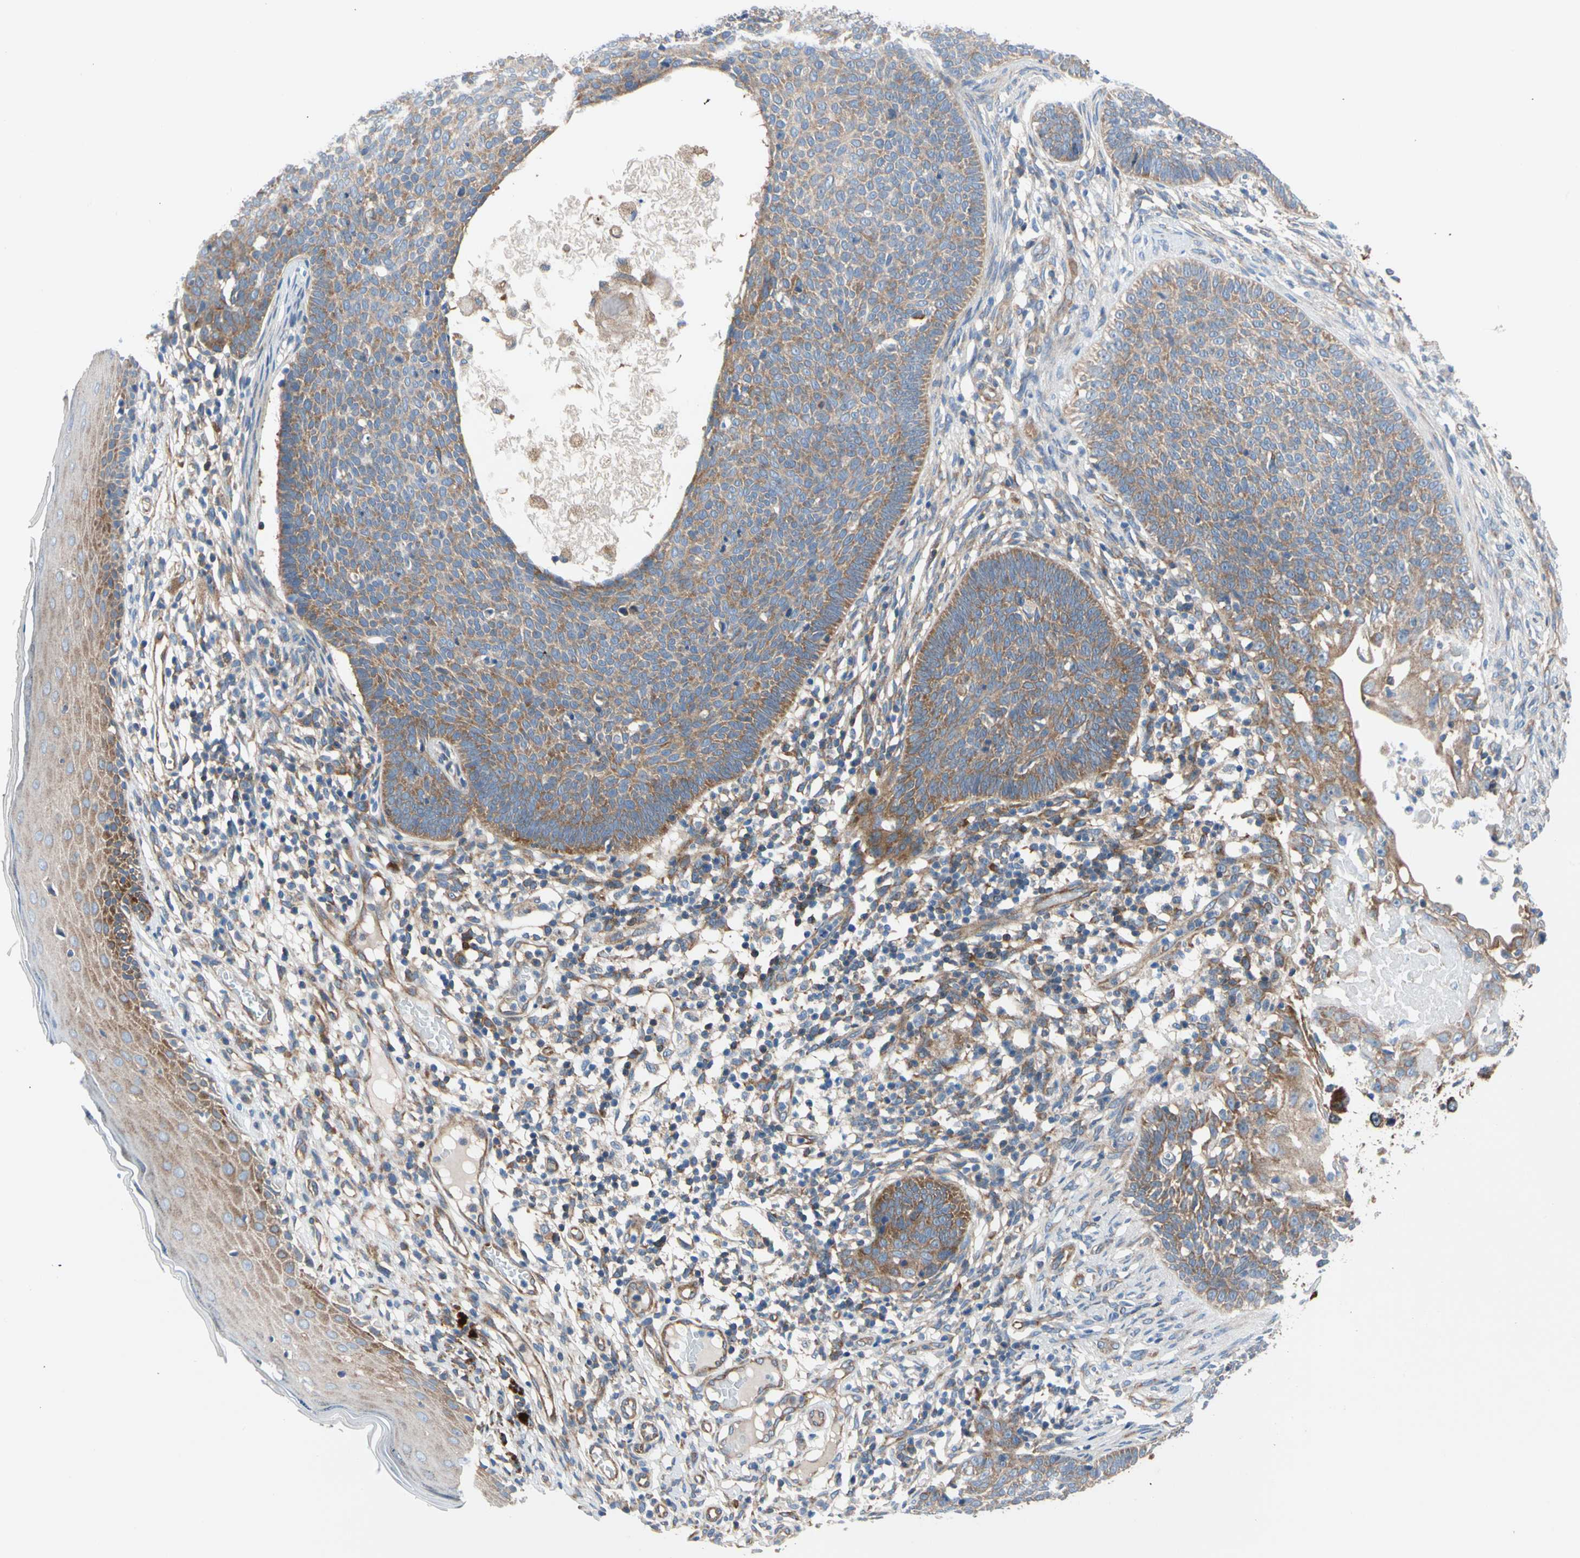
{"staining": {"intensity": "moderate", "quantity": ">75%", "location": "cytoplasmic/membranous"}, "tissue": "skin cancer", "cell_type": "Tumor cells", "image_type": "cancer", "snomed": [{"axis": "morphology", "description": "Normal tissue, NOS"}, {"axis": "morphology", "description": "Basal cell carcinoma"}, {"axis": "topography", "description": "Skin"}], "caption": "Basal cell carcinoma (skin) stained with DAB immunohistochemistry (IHC) reveals medium levels of moderate cytoplasmic/membranous staining in approximately >75% of tumor cells.", "gene": "GPHN", "patient": {"sex": "male", "age": 87}}